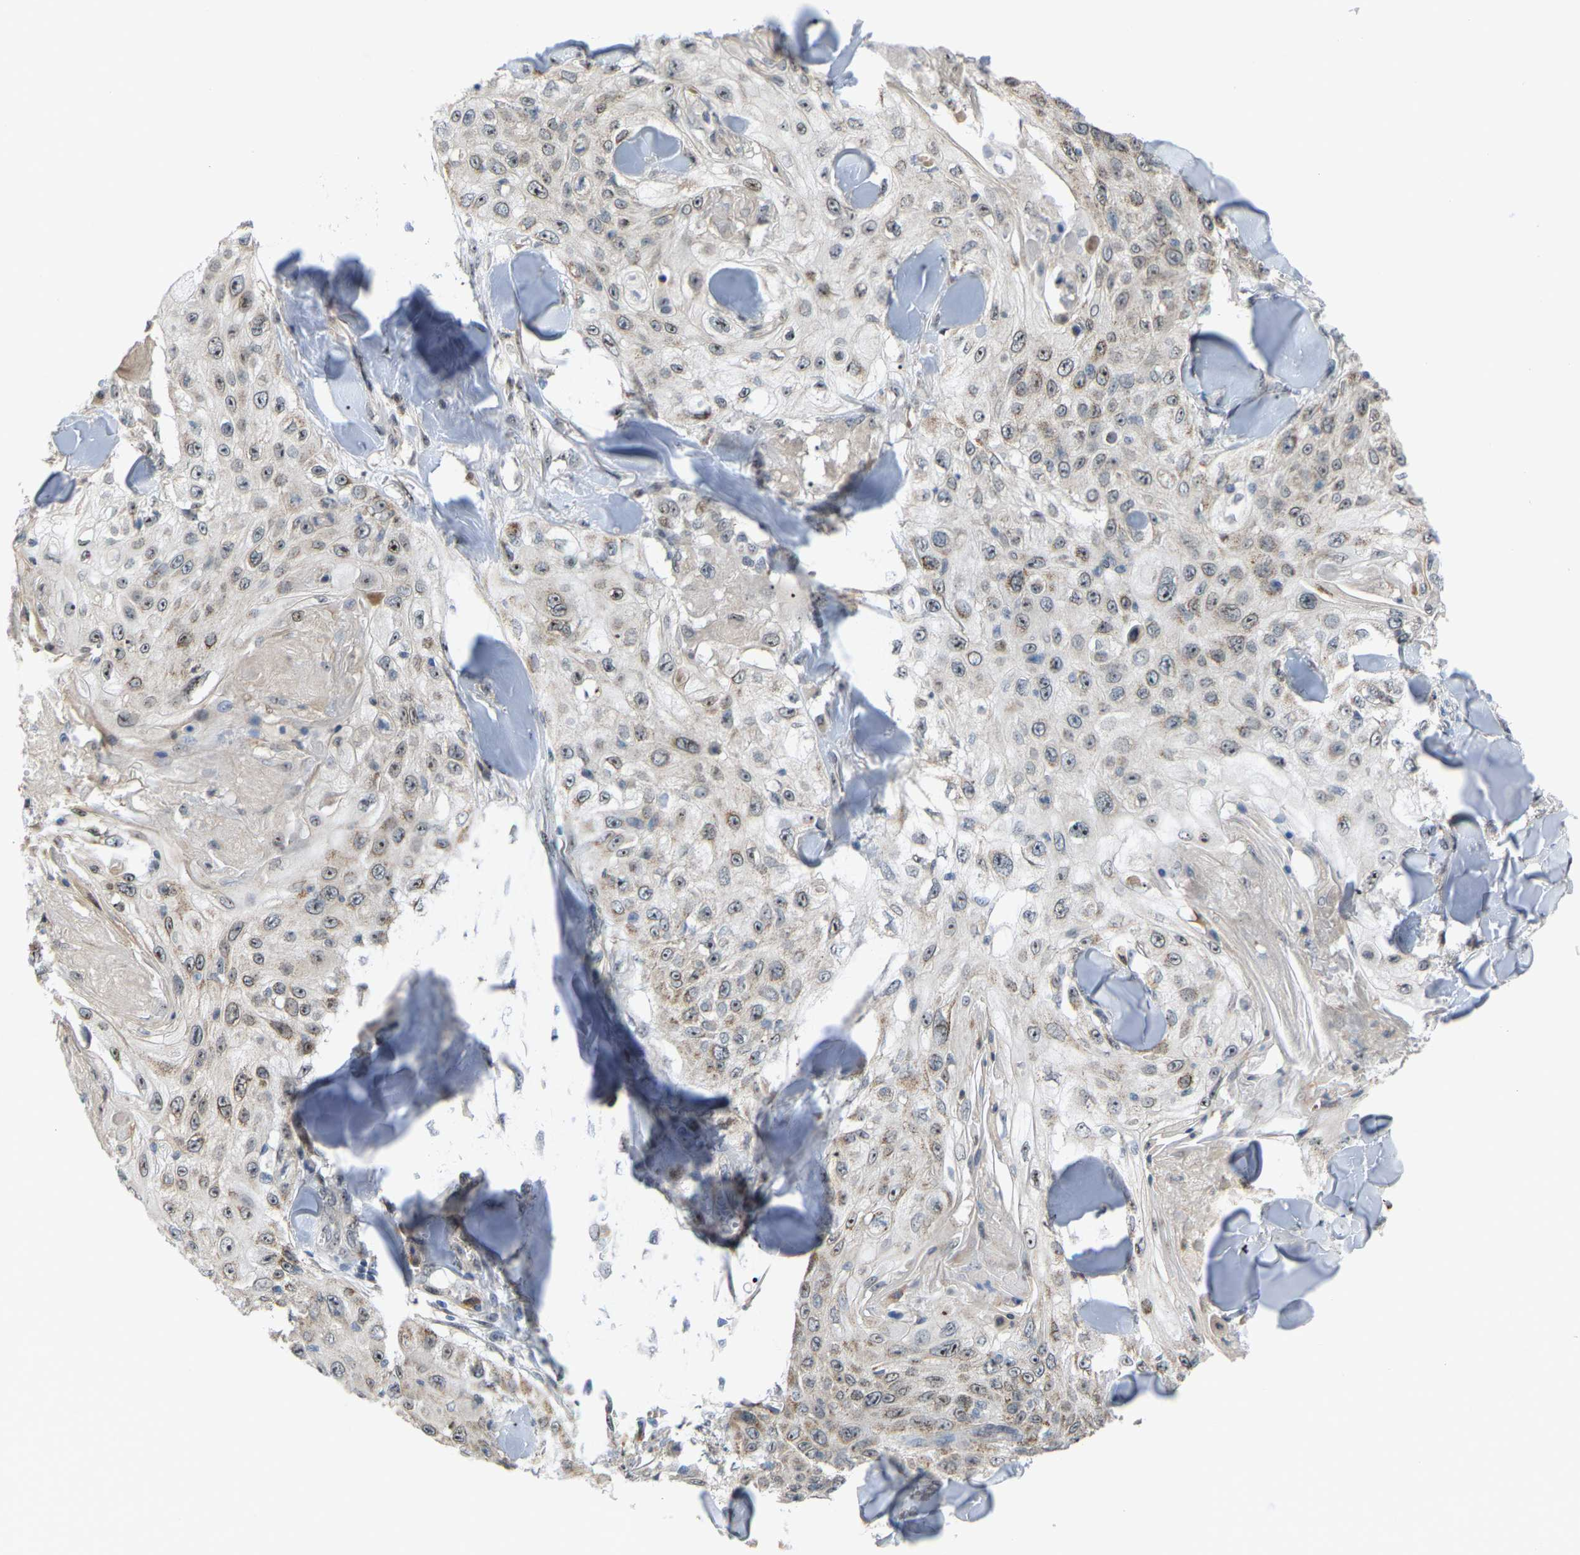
{"staining": {"intensity": "negative", "quantity": "none", "location": "none"}, "tissue": "skin cancer", "cell_type": "Tumor cells", "image_type": "cancer", "snomed": [{"axis": "morphology", "description": "Squamous cell carcinoma, NOS"}, {"axis": "topography", "description": "Skin"}], "caption": "High magnification brightfield microscopy of squamous cell carcinoma (skin) stained with DAB (brown) and counterstained with hematoxylin (blue): tumor cells show no significant staining. (DAB (3,3'-diaminobenzidine) immunohistochemistry with hematoxylin counter stain).", "gene": "CROT", "patient": {"sex": "male", "age": 86}}